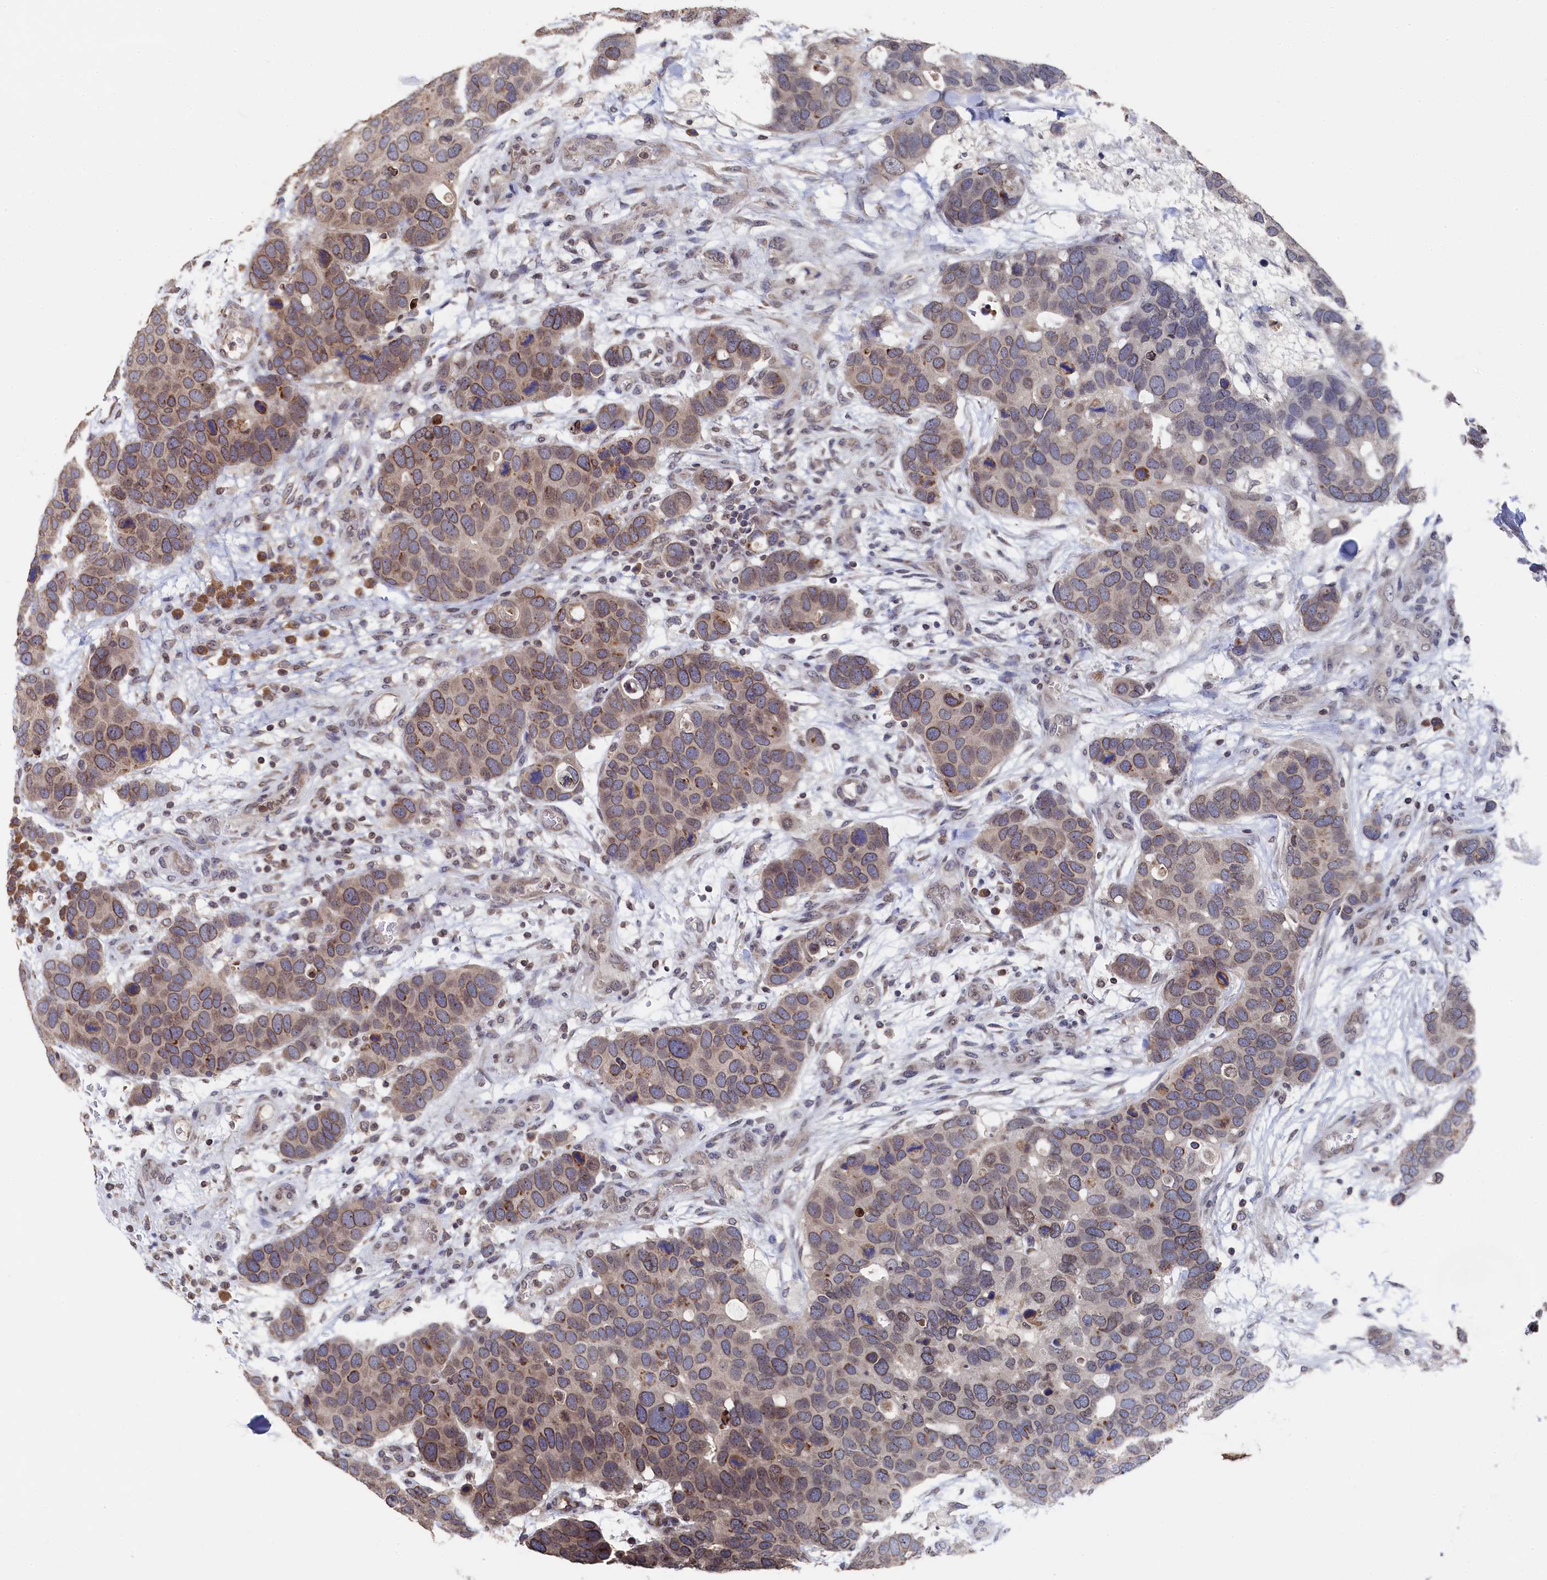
{"staining": {"intensity": "moderate", "quantity": ">75%", "location": "cytoplasmic/membranous,nuclear"}, "tissue": "breast cancer", "cell_type": "Tumor cells", "image_type": "cancer", "snomed": [{"axis": "morphology", "description": "Duct carcinoma"}, {"axis": "topography", "description": "Breast"}], "caption": "The histopathology image demonstrates staining of breast cancer (intraductal carcinoma), revealing moderate cytoplasmic/membranous and nuclear protein expression (brown color) within tumor cells.", "gene": "ANKEF1", "patient": {"sex": "female", "age": 83}}